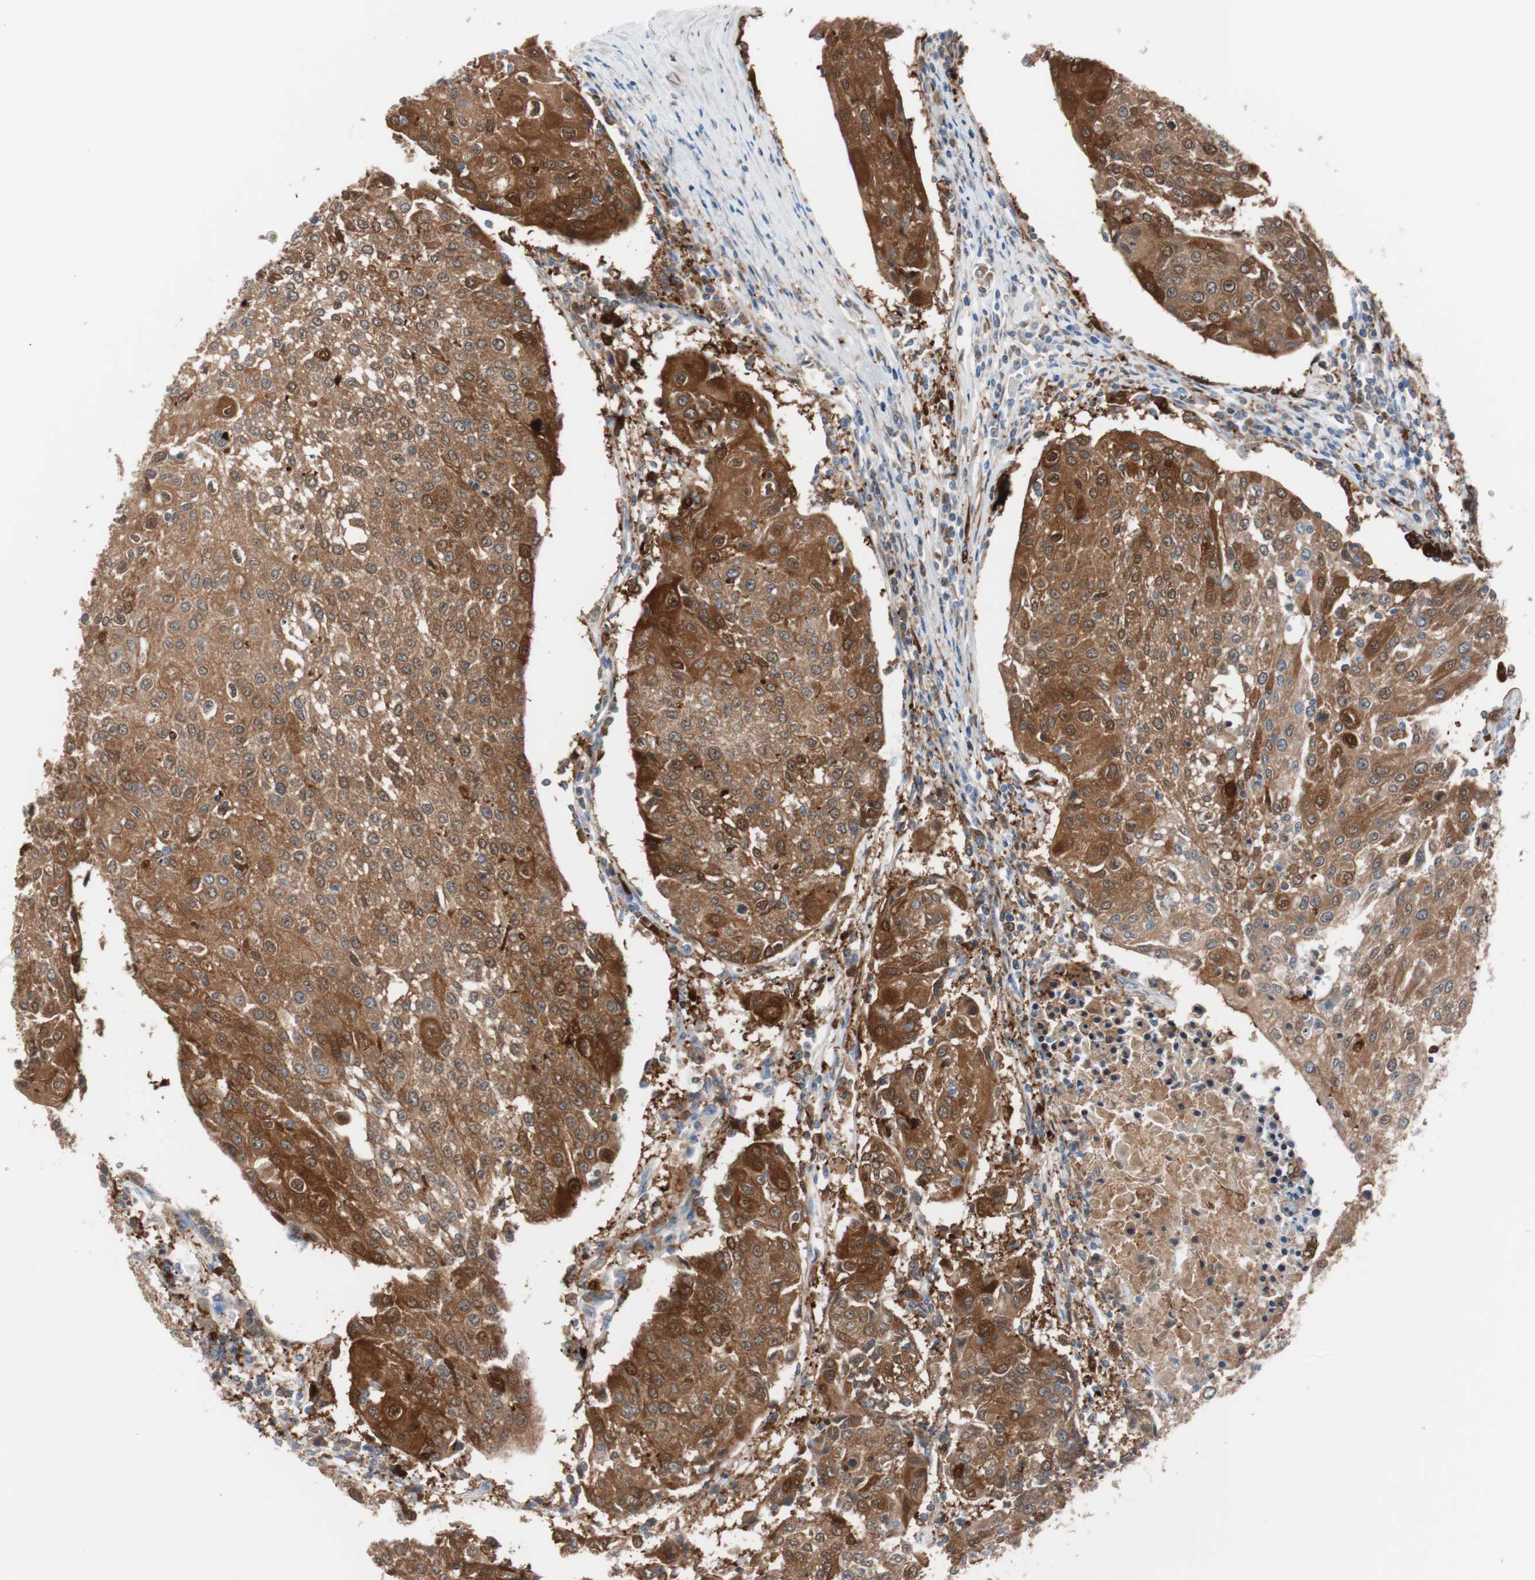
{"staining": {"intensity": "strong", "quantity": ">75%", "location": "cytoplasmic/membranous"}, "tissue": "urothelial cancer", "cell_type": "Tumor cells", "image_type": "cancer", "snomed": [{"axis": "morphology", "description": "Urothelial carcinoma, High grade"}, {"axis": "topography", "description": "Urinary bladder"}], "caption": "Protein expression analysis of human urothelial cancer reveals strong cytoplasmic/membranous positivity in approximately >75% of tumor cells.", "gene": "IL18", "patient": {"sex": "female", "age": 85}}